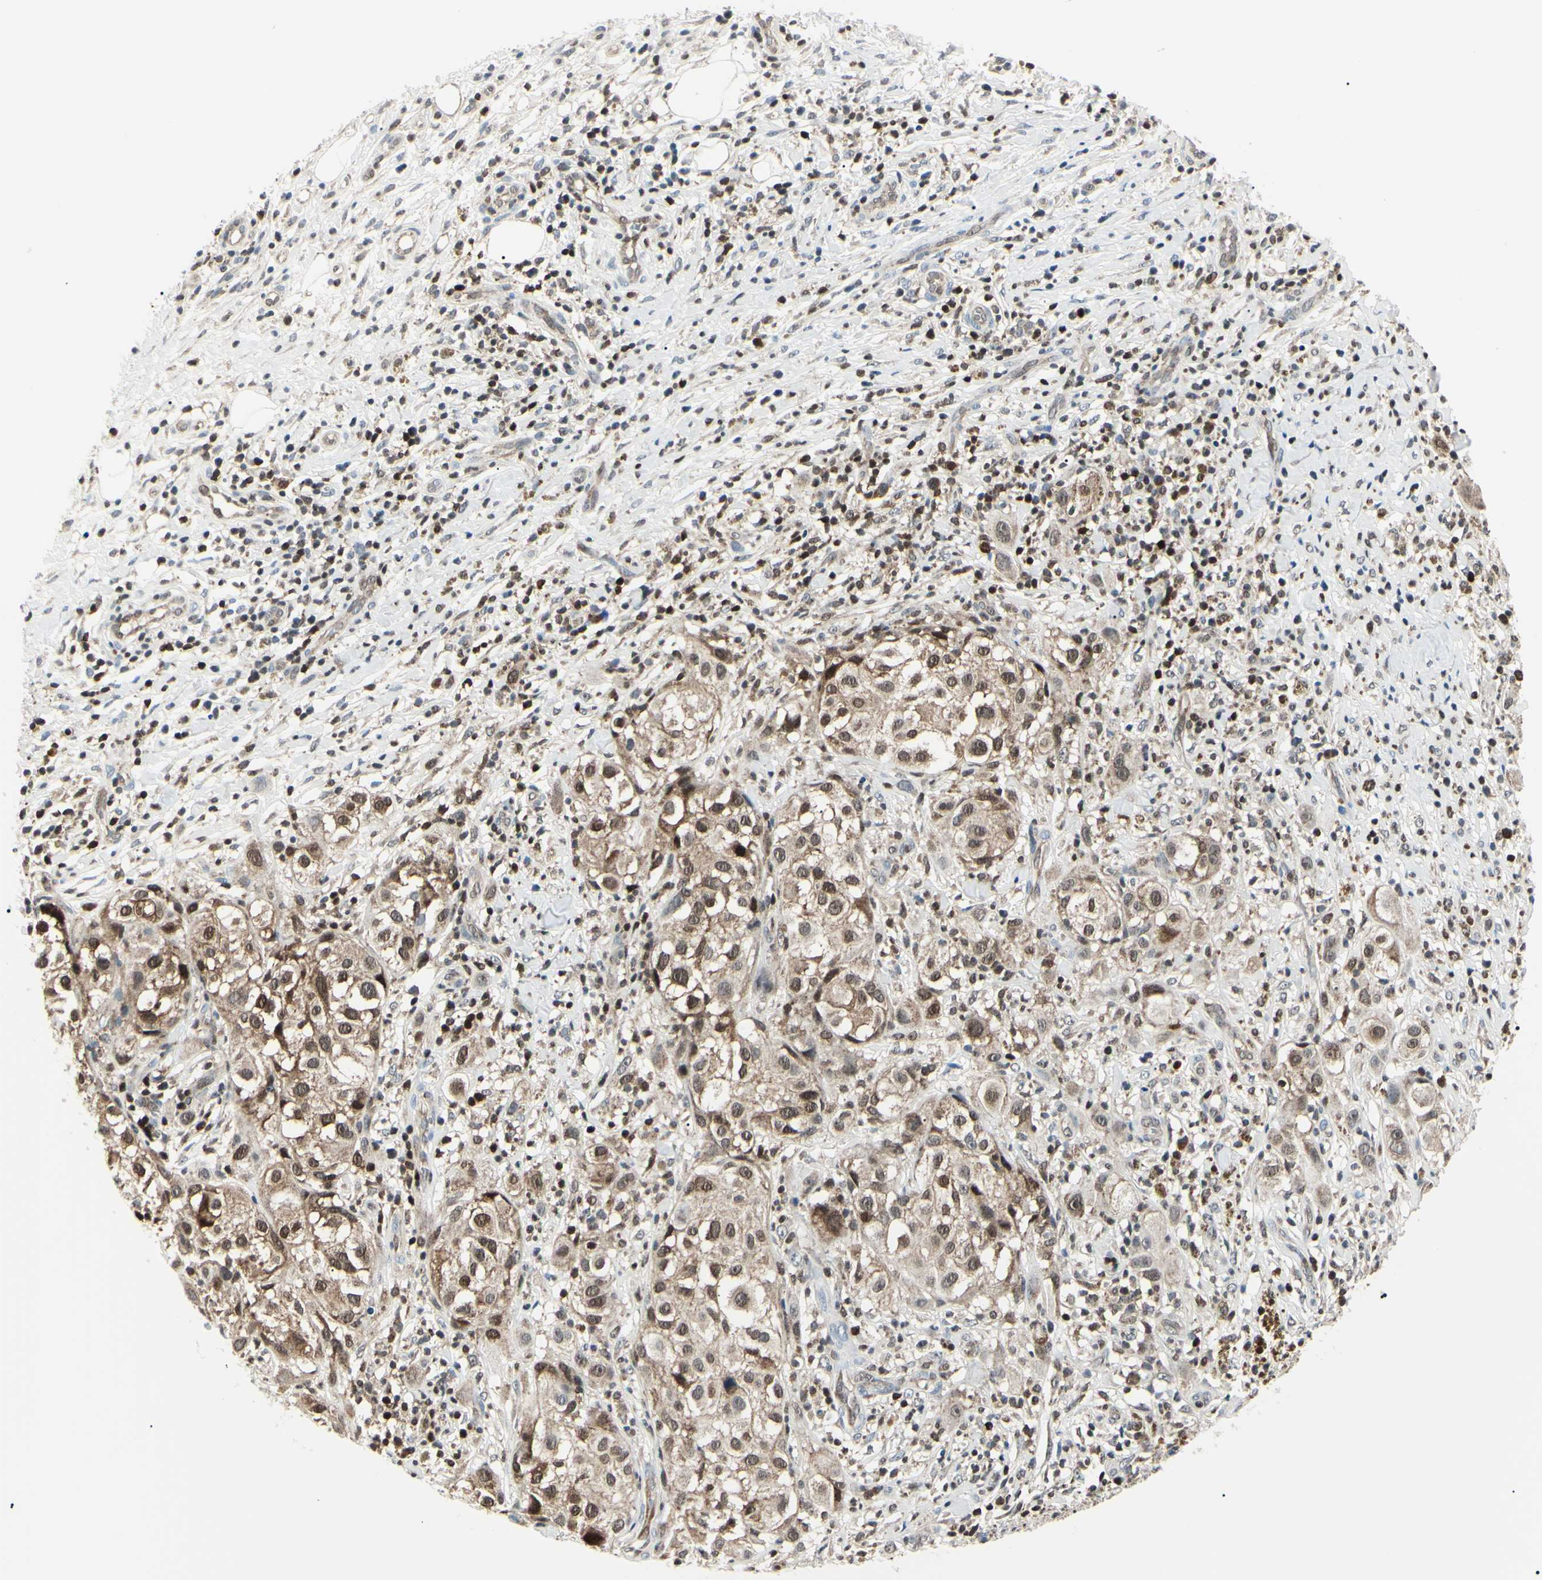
{"staining": {"intensity": "moderate", "quantity": ">75%", "location": "cytoplasmic/membranous,nuclear"}, "tissue": "melanoma", "cell_type": "Tumor cells", "image_type": "cancer", "snomed": [{"axis": "morphology", "description": "Necrosis, NOS"}, {"axis": "morphology", "description": "Malignant melanoma, NOS"}, {"axis": "topography", "description": "Skin"}], "caption": "A brown stain highlights moderate cytoplasmic/membranous and nuclear positivity of a protein in malignant melanoma tumor cells. (Stains: DAB in brown, nuclei in blue, Microscopy: brightfield microscopy at high magnification).", "gene": "PGK1", "patient": {"sex": "female", "age": 87}}